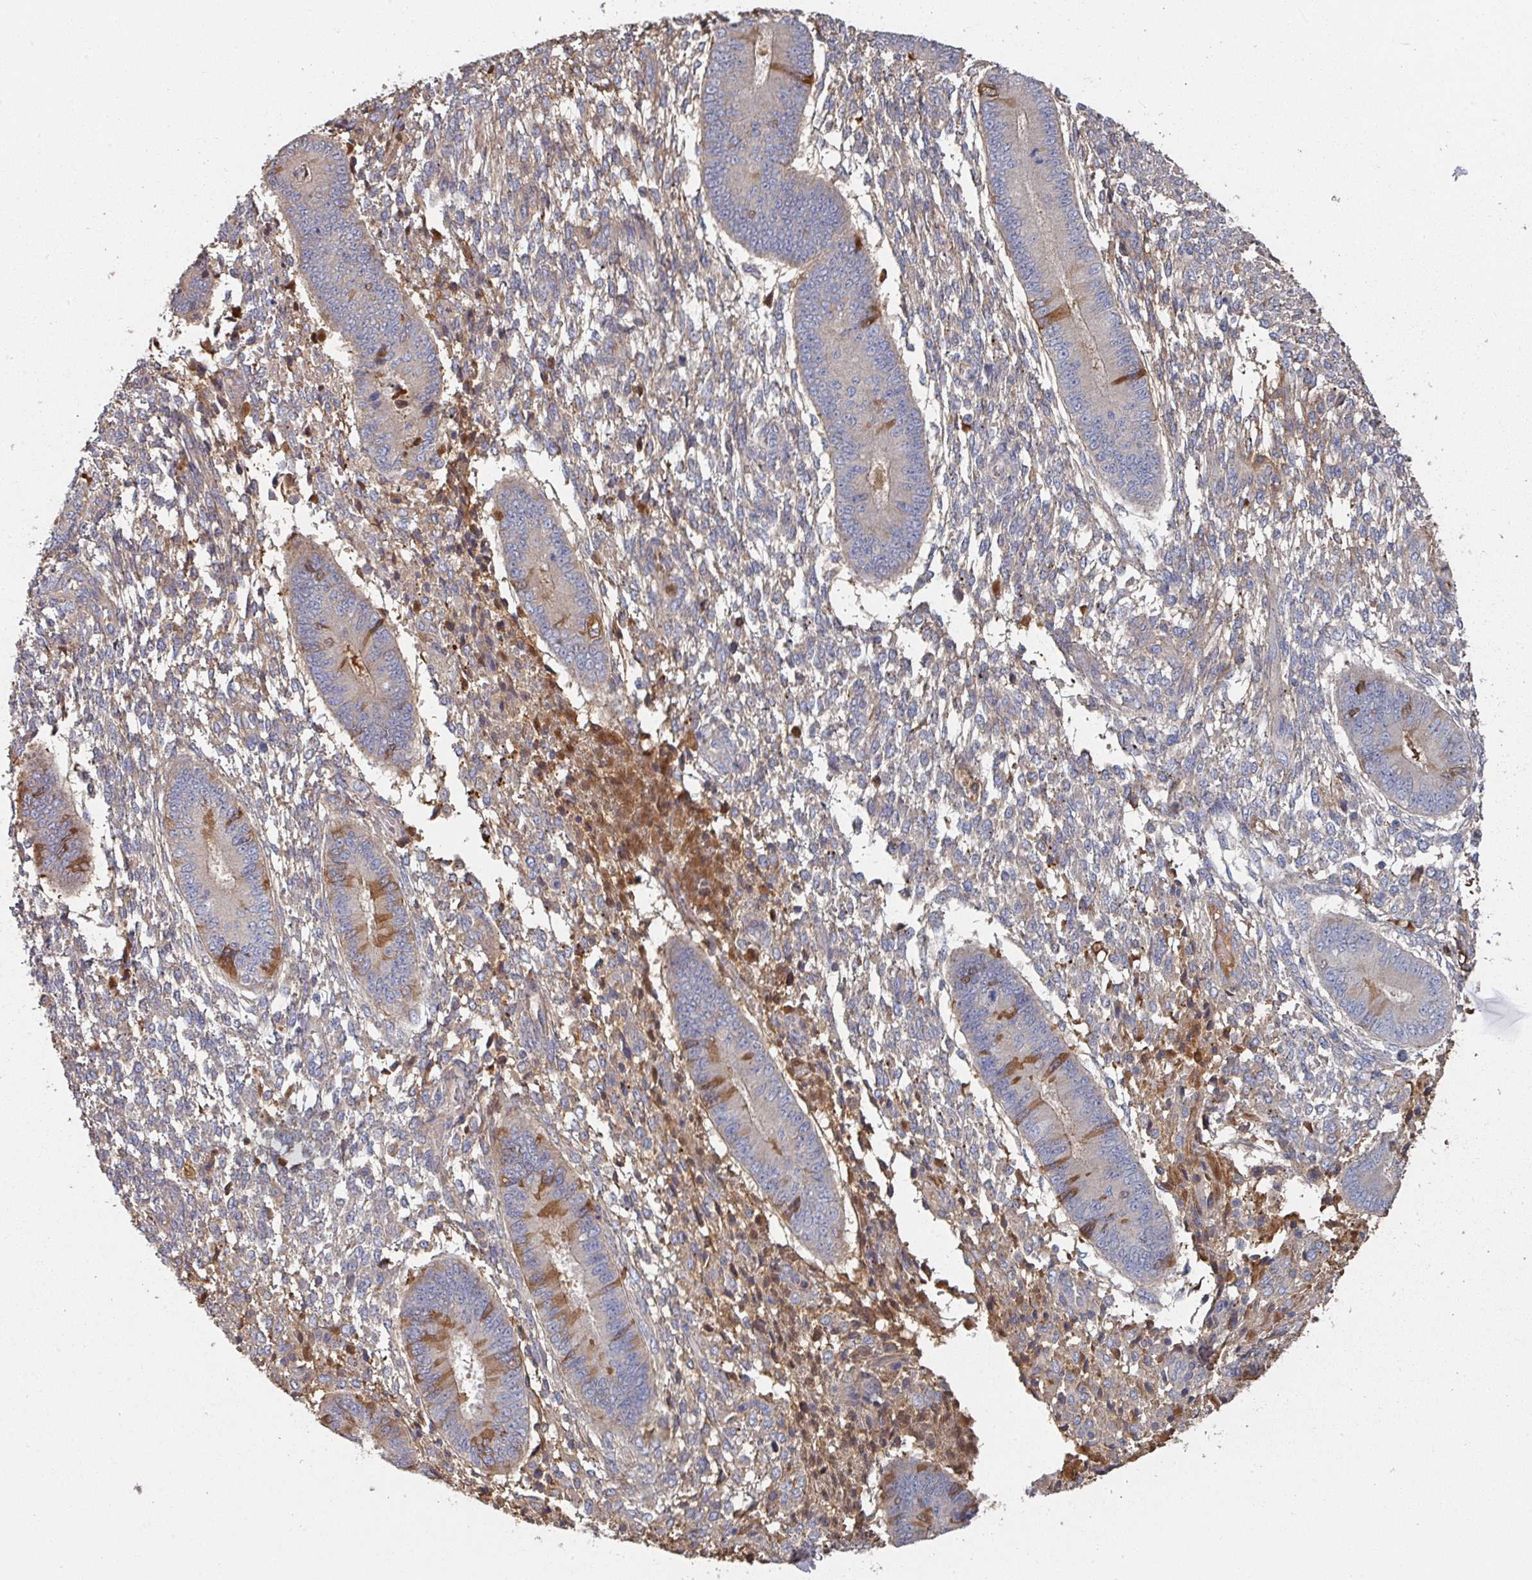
{"staining": {"intensity": "weak", "quantity": "<25%", "location": "cytoplasmic/membranous"}, "tissue": "endometrium", "cell_type": "Cells in endometrial stroma", "image_type": "normal", "snomed": [{"axis": "morphology", "description": "Normal tissue, NOS"}, {"axis": "topography", "description": "Endometrium"}], "caption": "A high-resolution micrograph shows immunohistochemistry staining of benign endometrium, which displays no significant positivity in cells in endometrial stroma. The staining is performed using DAB (3,3'-diaminobenzidine) brown chromogen with nuclei counter-stained in using hematoxylin.", "gene": "ENSG00000249773", "patient": {"sex": "female", "age": 49}}